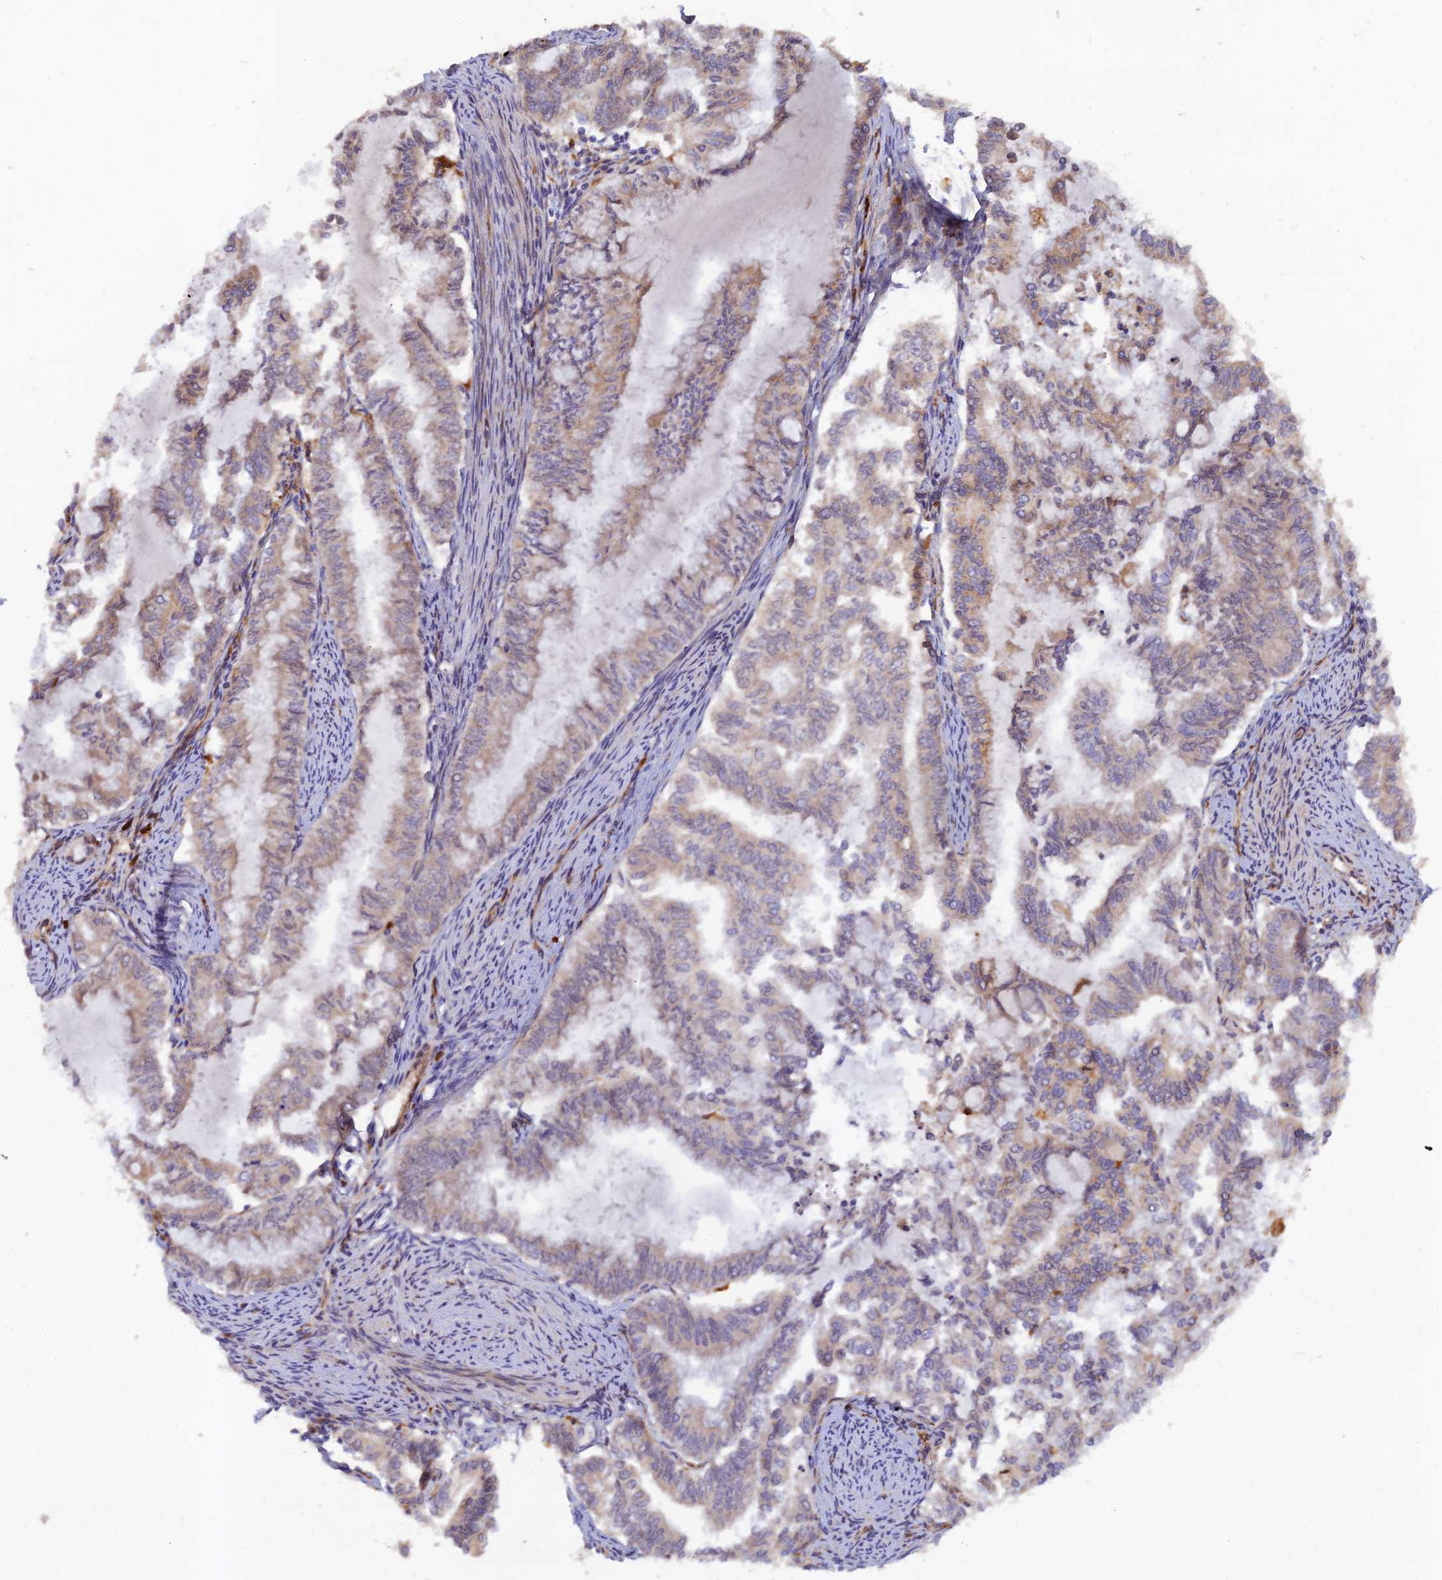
{"staining": {"intensity": "weak", "quantity": "25%-75%", "location": "cytoplasmic/membranous"}, "tissue": "endometrial cancer", "cell_type": "Tumor cells", "image_type": "cancer", "snomed": [{"axis": "morphology", "description": "Adenocarcinoma, NOS"}, {"axis": "topography", "description": "Endometrium"}], "caption": "Tumor cells demonstrate low levels of weak cytoplasmic/membranous positivity in approximately 25%-75% of cells in endometrial cancer (adenocarcinoma).", "gene": "GMCL1", "patient": {"sex": "female", "age": 79}}